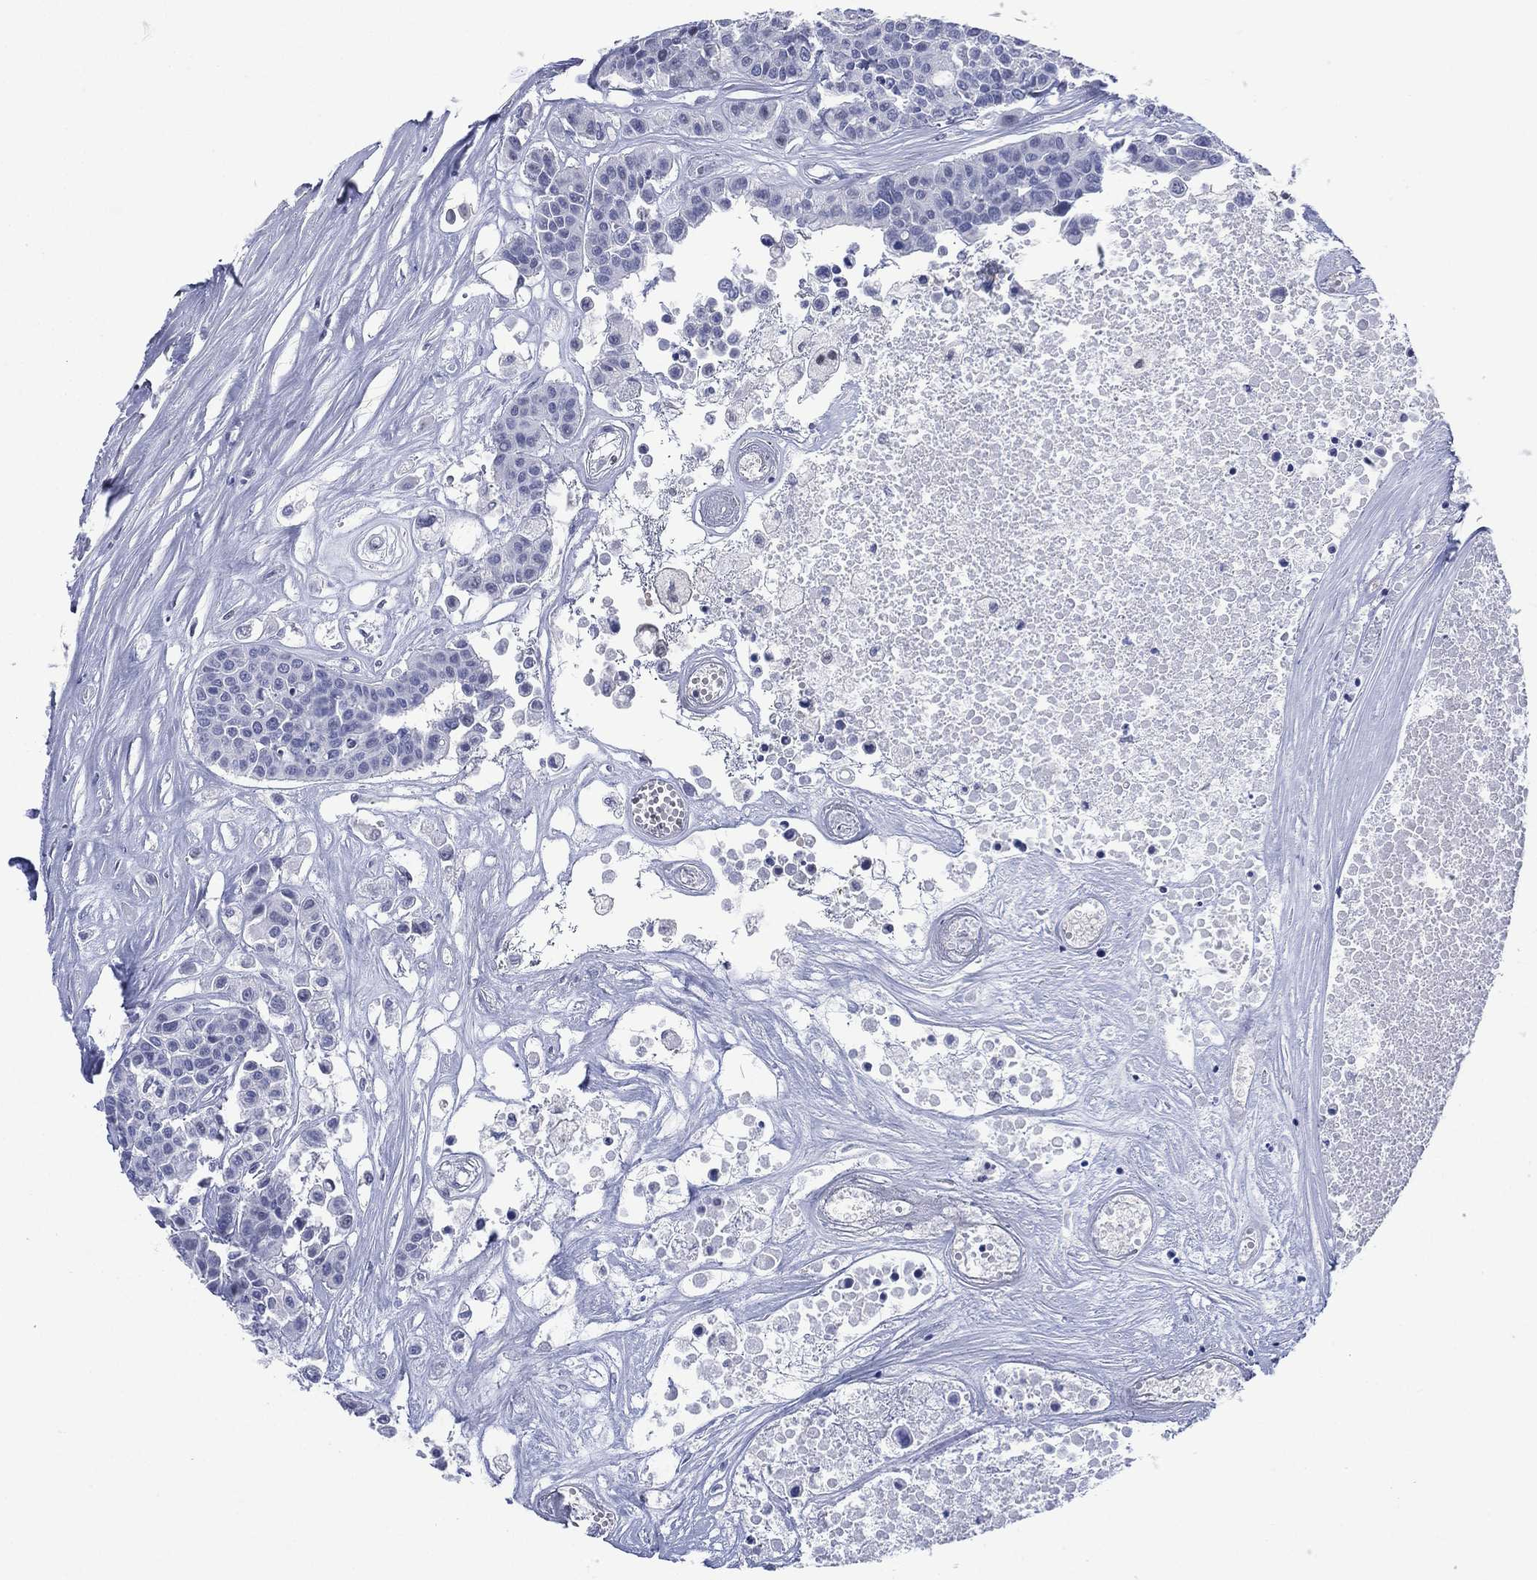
{"staining": {"intensity": "negative", "quantity": "none", "location": "none"}, "tissue": "carcinoid", "cell_type": "Tumor cells", "image_type": "cancer", "snomed": [{"axis": "morphology", "description": "Carcinoid, malignant, NOS"}, {"axis": "topography", "description": "Colon"}], "caption": "Tumor cells are negative for brown protein staining in malignant carcinoid. (Brightfield microscopy of DAB immunohistochemistry (IHC) at high magnification).", "gene": "TMEM247", "patient": {"sex": "male", "age": 81}}